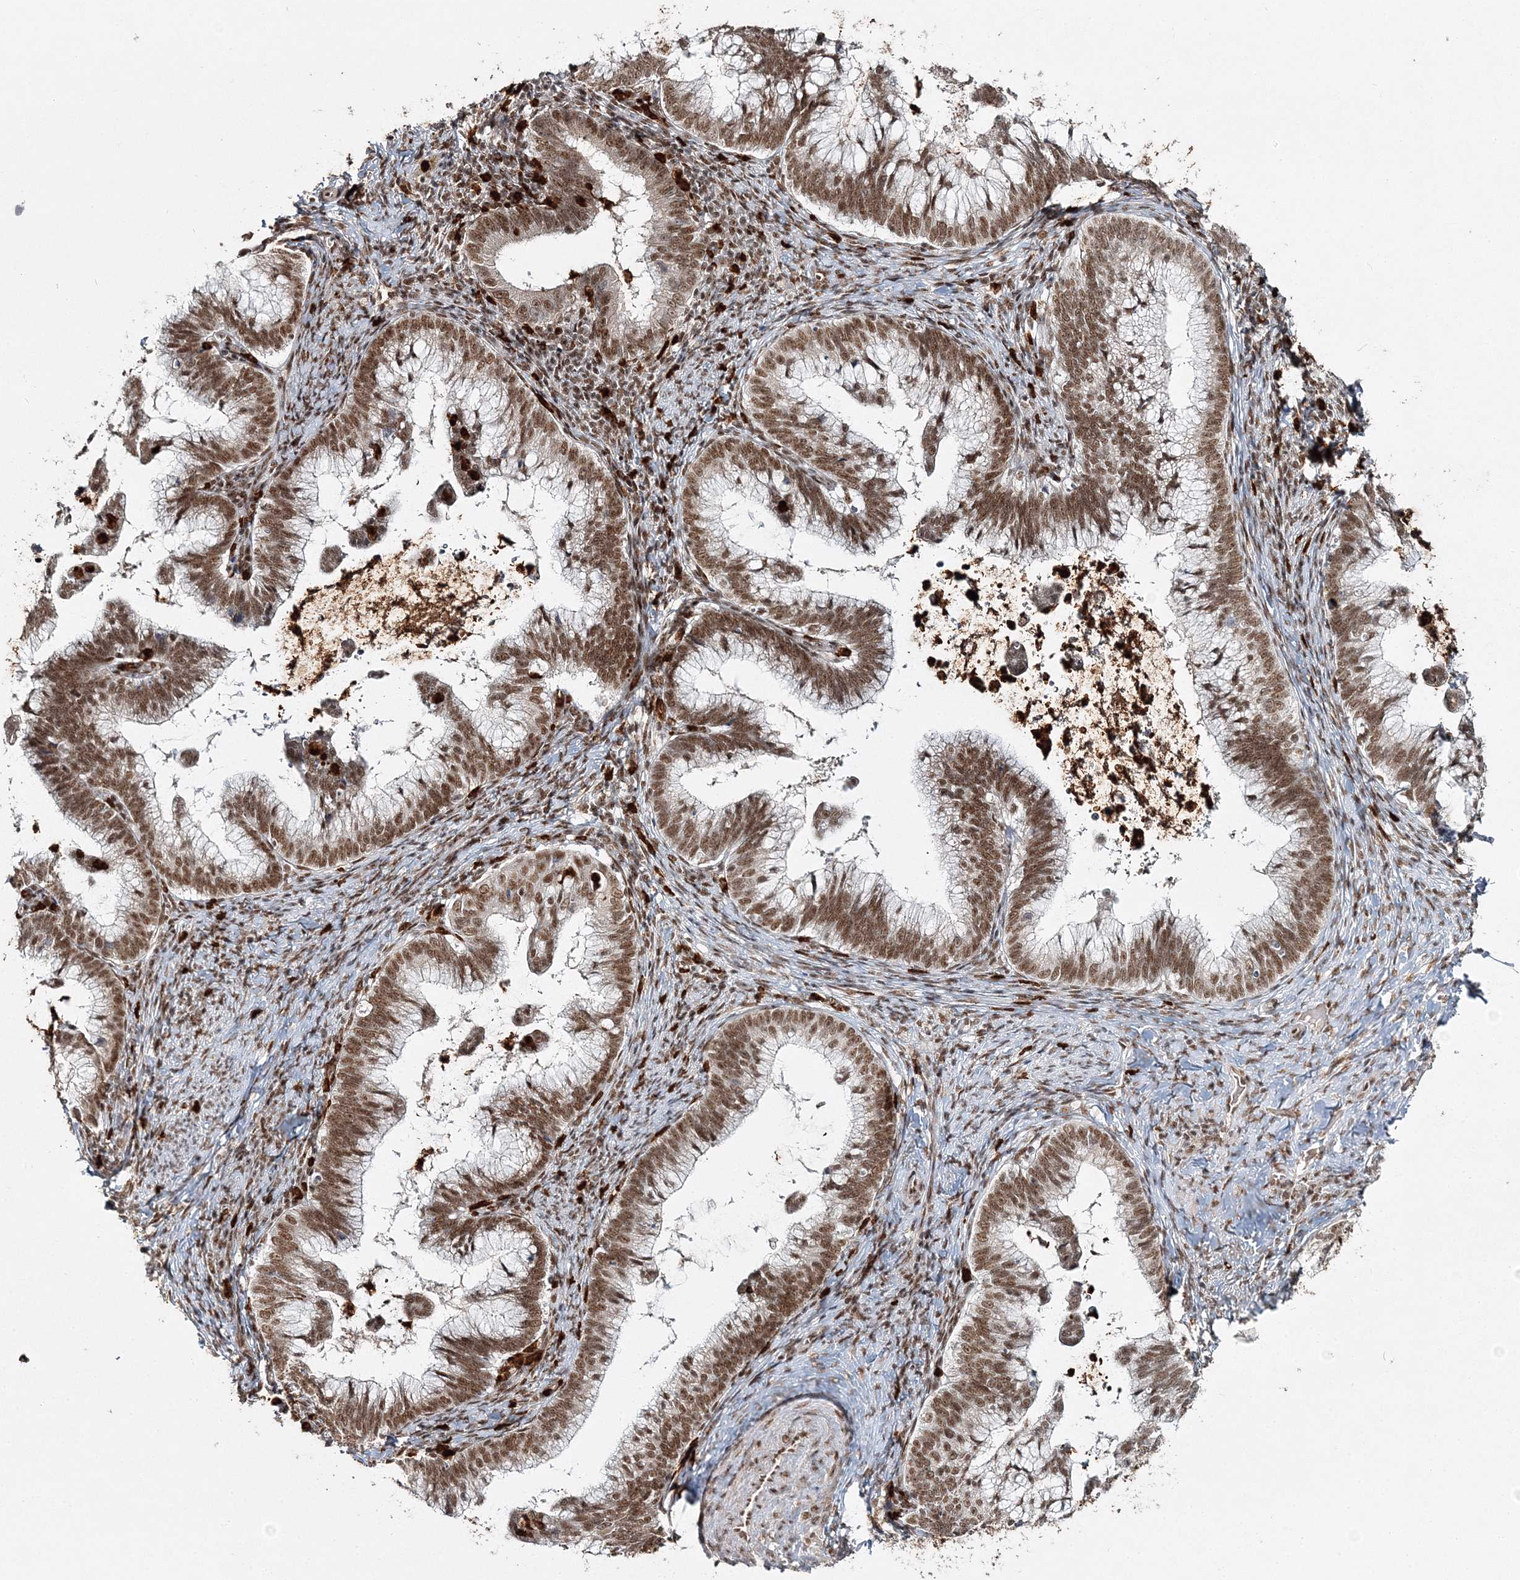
{"staining": {"intensity": "strong", "quantity": ">75%", "location": "nuclear"}, "tissue": "cervical cancer", "cell_type": "Tumor cells", "image_type": "cancer", "snomed": [{"axis": "morphology", "description": "Adenocarcinoma, NOS"}, {"axis": "topography", "description": "Cervix"}], "caption": "This micrograph demonstrates cervical cancer (adenocarcinoma) stained with immunohistochemistry (IHC) to label a protein in brown. The nuclear of tumor cells show strong positivity for the protein. Nuclei are counter-stained blue.", "gene": "QRICH1", "patient": {"sex": "female", "age": 36}}